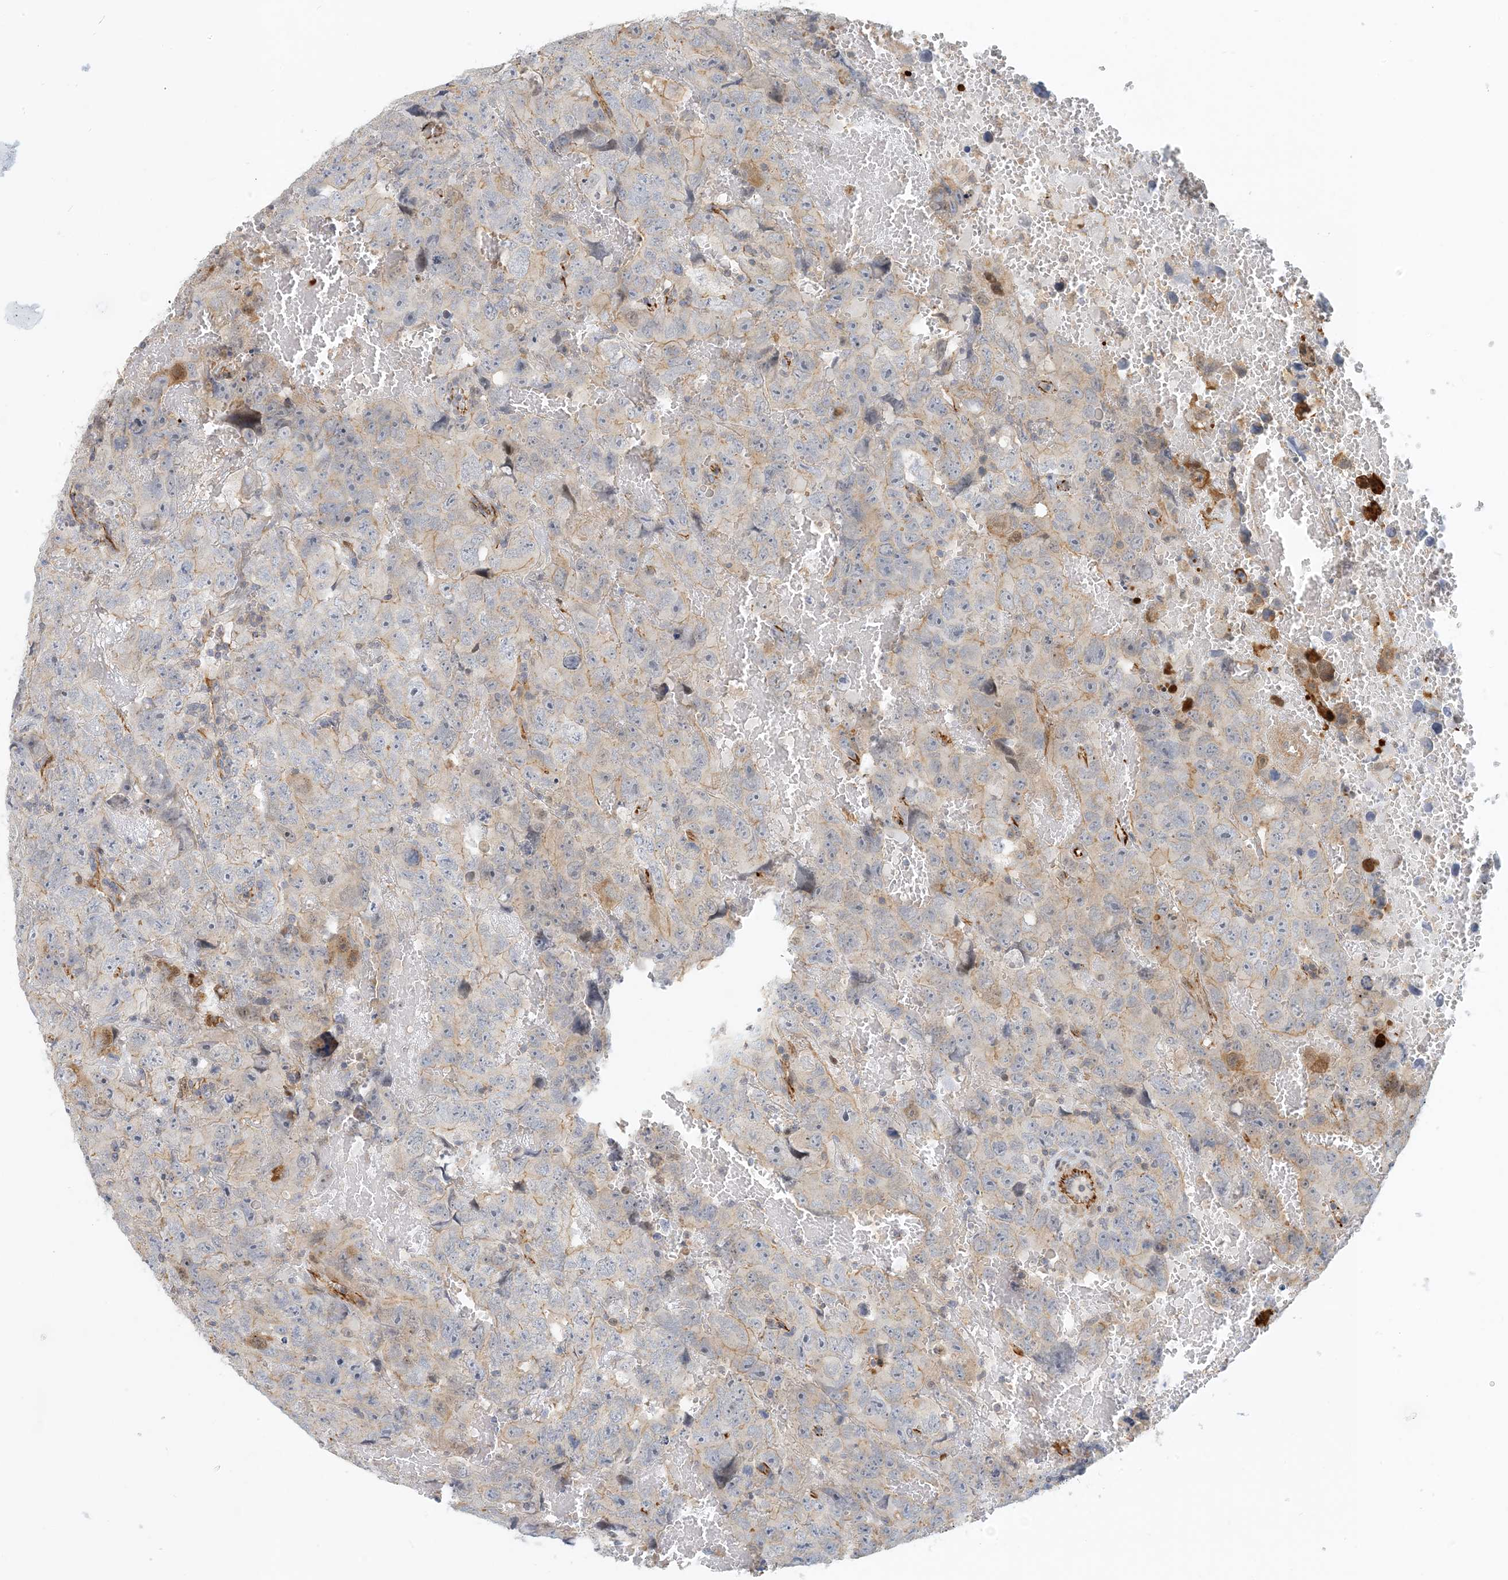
{"staining": {"intensity": "weak", "quantity": "25%-75%", "location": "cytoplasmic/membranous"}, "tissue": "testis cancer", "cell_type": "Tumor cells", "image_type": "cancer", "snomed": [{"axis": "morphology", "description": "Carcinoma, Embryonal, NOS"}, {"axis": "topography", "description": "Testis"}], "caption": "Weak cytoplasmic/membranous staining is seen in approximately 25%-75% of tumor cells in testis cancer (embryonal carcinoma).", "gene": "MAPKBP1", "patient": {"sex": "male", "age": 45}}